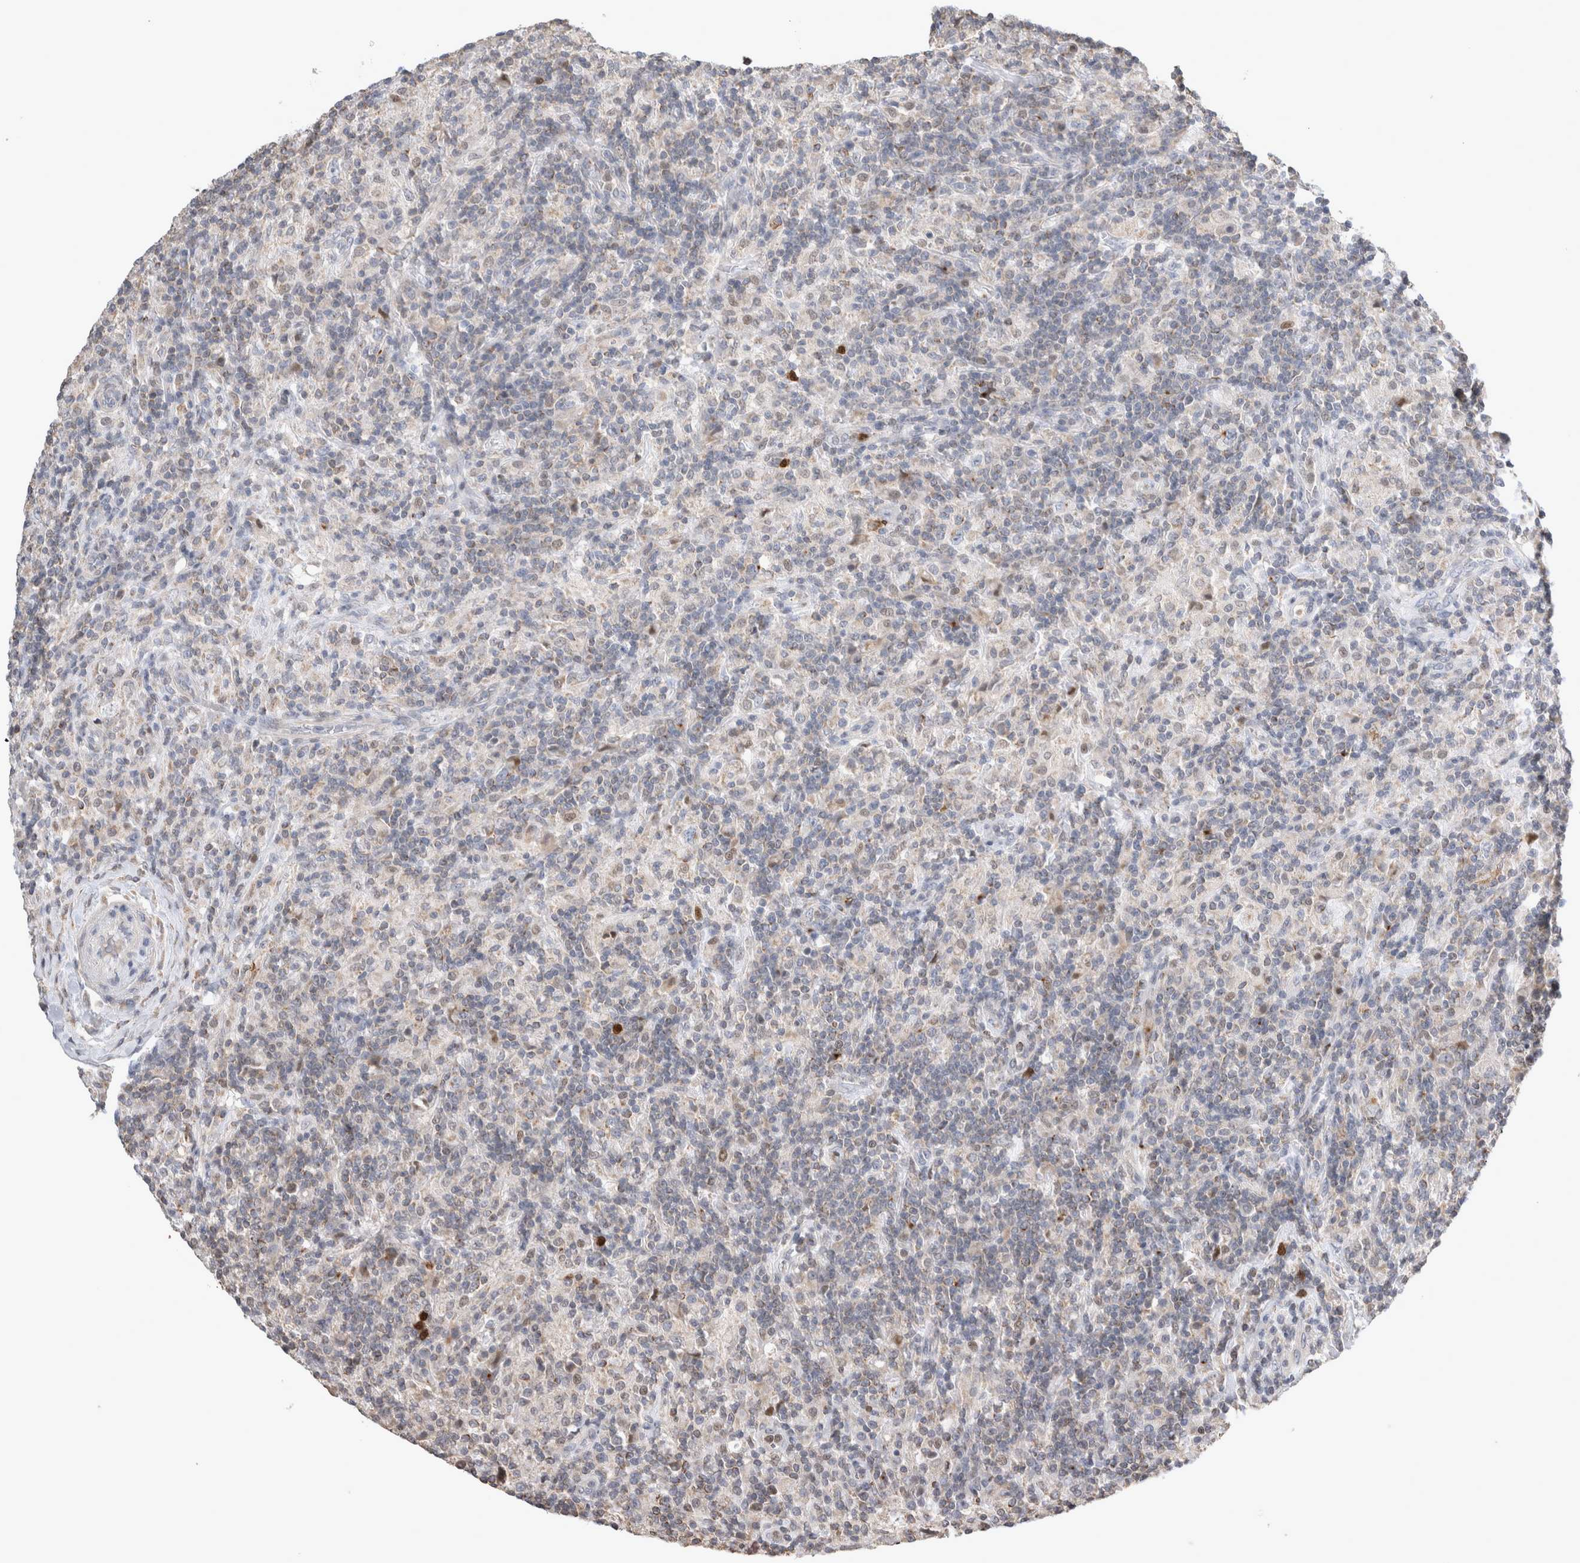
{"staining": {"intensity": "negative", "quantity": "none", "location": "none"}, "tissue": "lymphoma", "cell_type": "Tumor cells", "image_type": "cancer", "snomed": [{"axis": "morphology", "description": "Hodgkin's disease, NOS"}, {"axis": "topography", "description": "Lymph node"}], "caption": "Tumor cells show no significant positivity in lymphoma.", "gene": "AGMAT", "patient": {"sex": "male", "age": 70}}